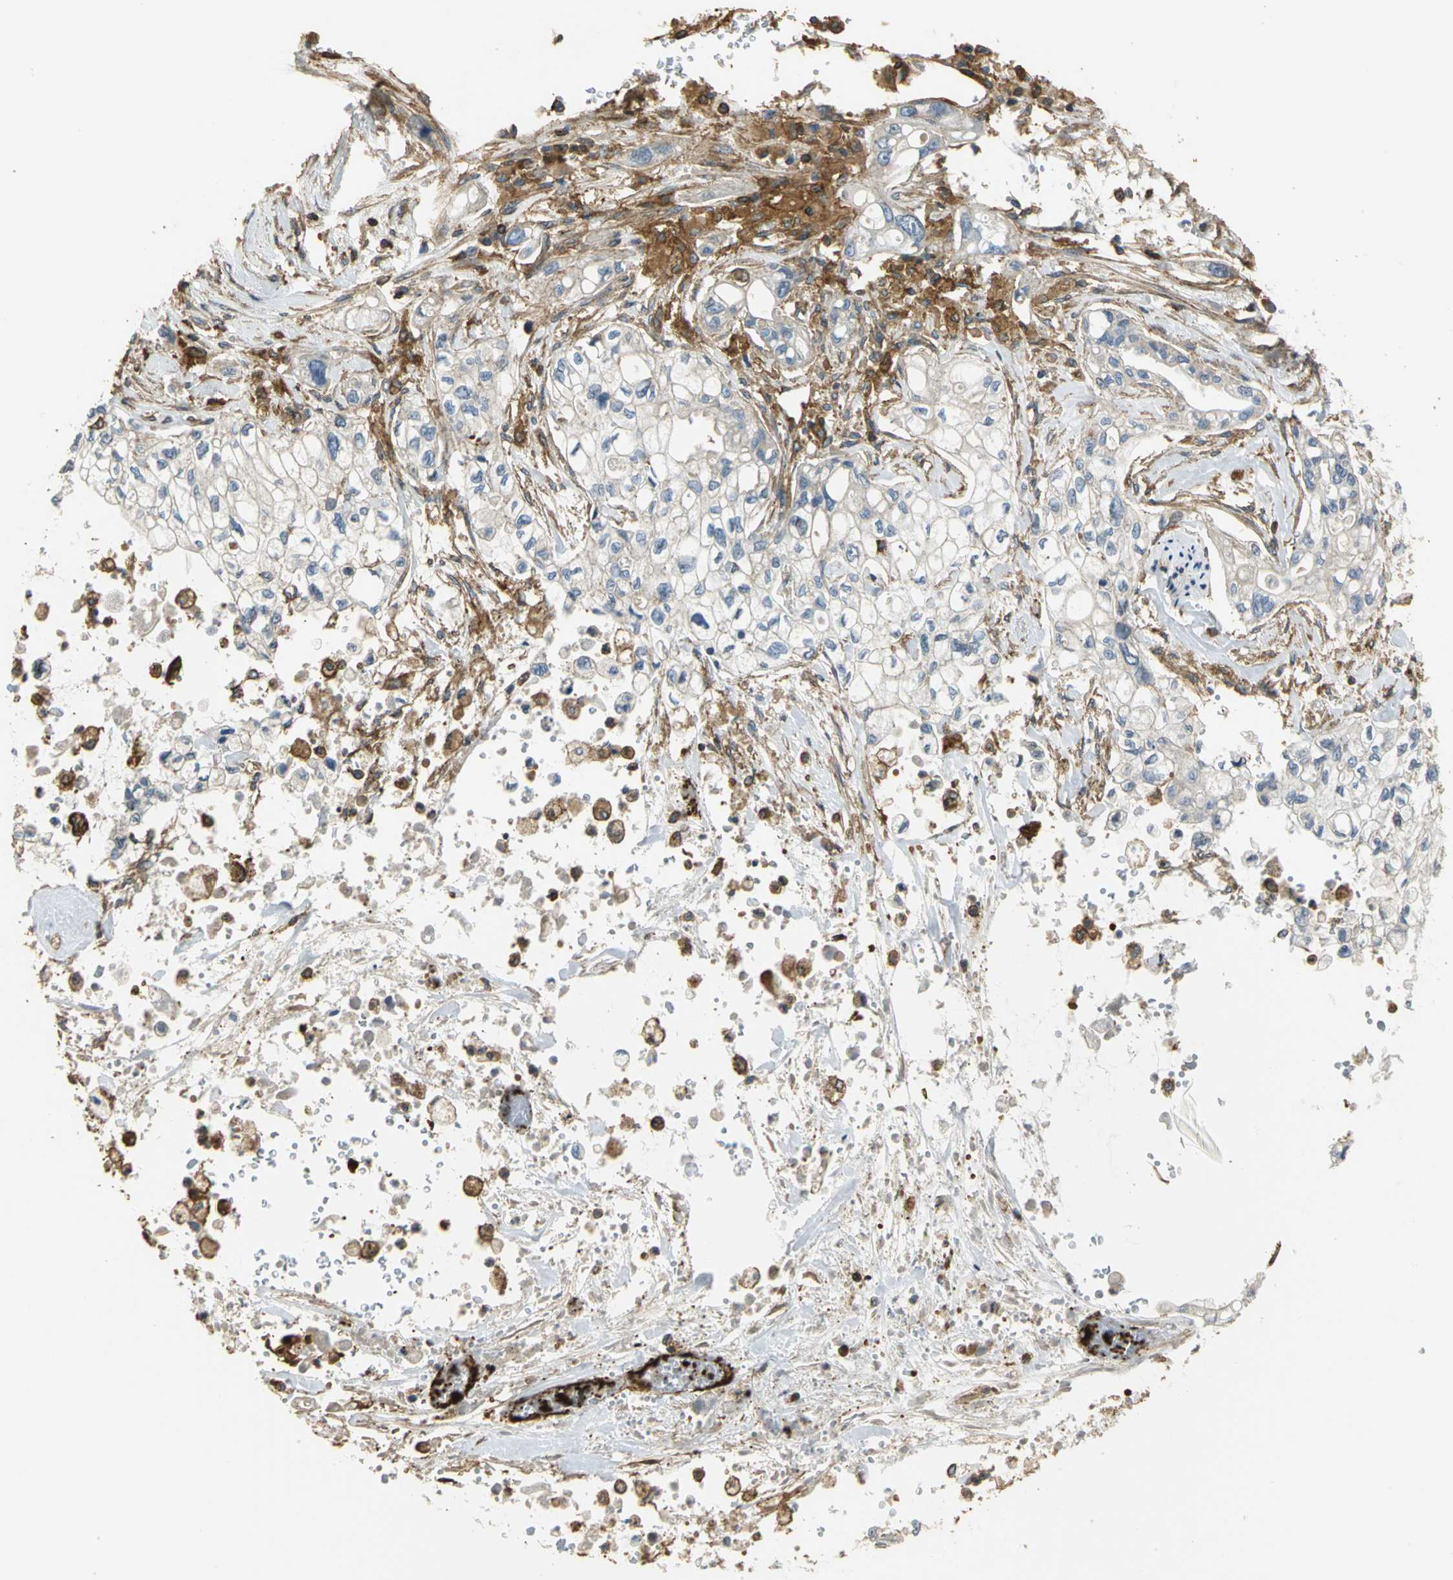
{"staining": {"intensity": "weak", "quantity": "25%-75%", "location": "cytoplasmic/membranous"}, "tissue": "pancreatic cancer", "cell_type": "Tumor cells", "image_type": "cancer", "snomed": [{"axis": "morphology", "description": "Normal tissue, NOS"}, {"axis": "topography", "description": "Pancreas"}], "caption": "Weak cytoplasmic/membranous staining is identified in approximately 25%-75% of tumor cells in pancreatic cancer. Ihc stains the protein in brown and the nuclei are stained blue.", "gene": "TLN1", "patient": {"sex": "male", "age": 42}}